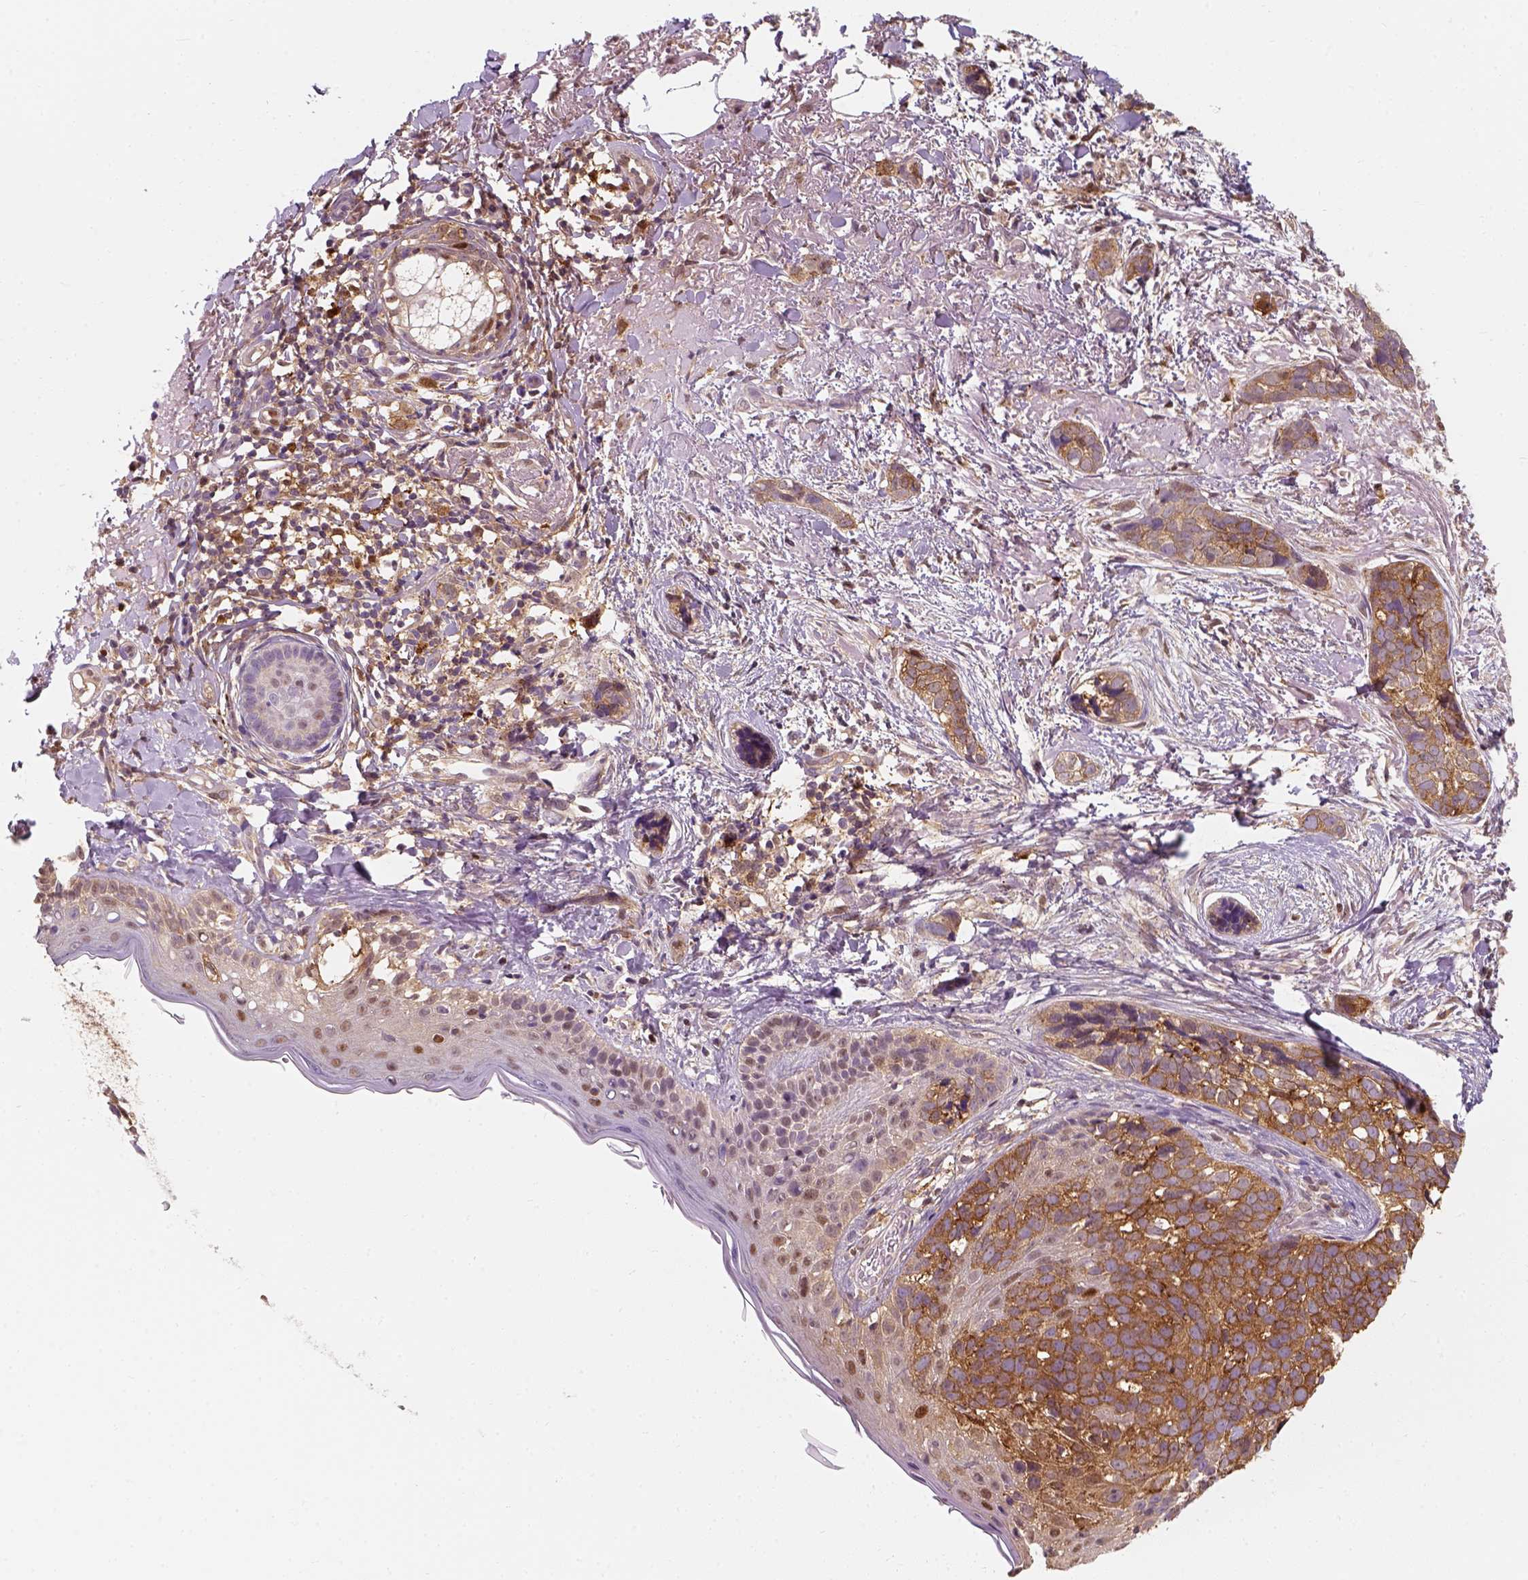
{"staining": {"intensity": "moderate", "quantity": ">75%", "location": "cytoplasmic/membranous"}, "tissue": "skin cancer", "cell_type": "Tumor cells", "image_type": "cancer", "snomed": [{"axis": "morphology", "description": "Basal cell carcinoma"}, {"axis": "topography", "description": "Skin"}], "caption": "The photomicrograph shows staining of basal cell carcinoma (skin), revealing moderate cytoplasmic/membranous protein staining (brown color) within tumor cells. Using DAB (brown) and hematoxylin (blue) stains, captured at high magnification using brightfield microscopy.", "gene": "SQSTM1", "patient": {"sex": "male", "age": 87}}